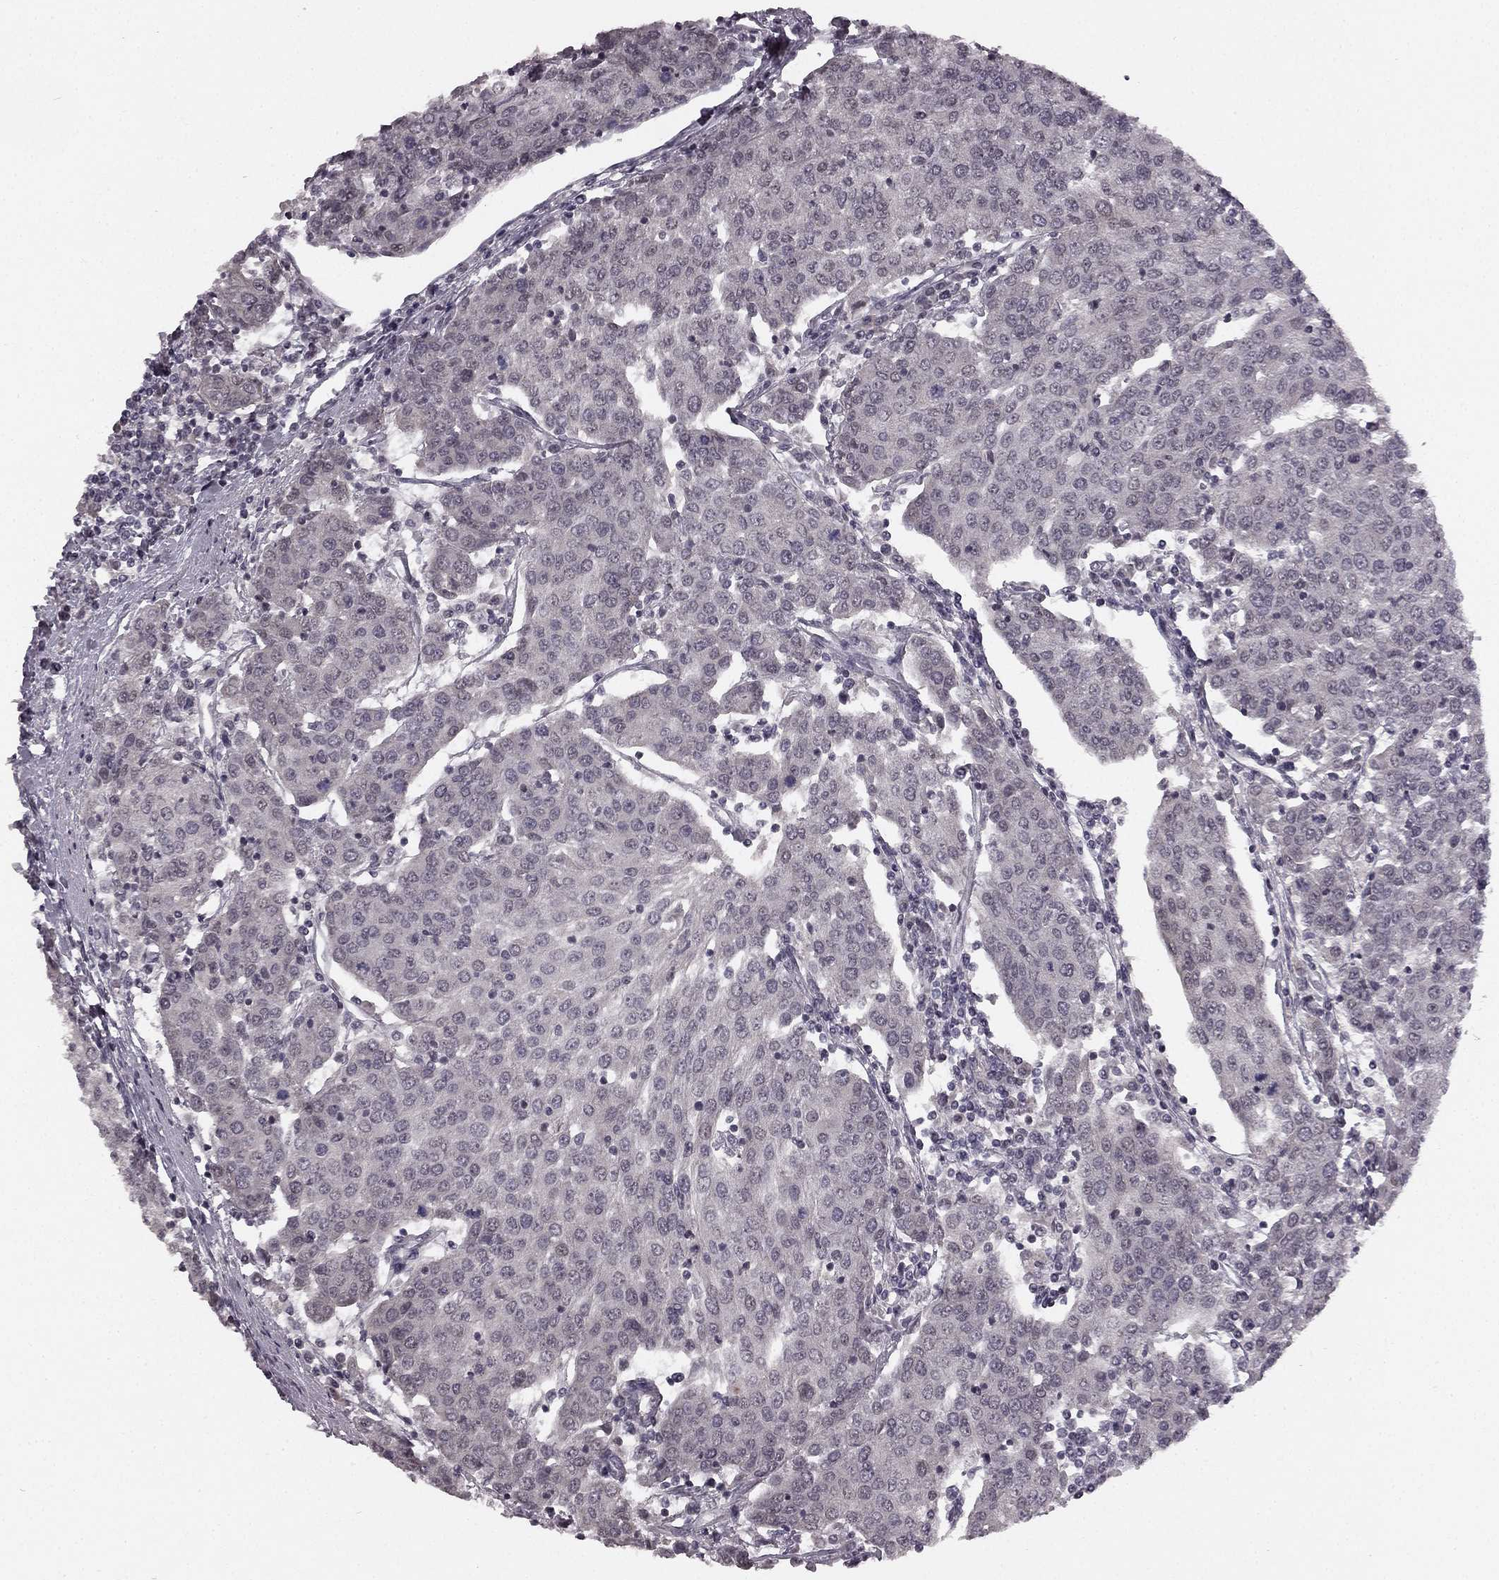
{"staining": {"intensity": "negative", "quantity": "none", "location": "none"}, "tissue": "urothelial cancer", "cell_type": "Tumor cells", "image_type": "cancer", "snomed": [{"axis": "morphology", "description": "Urothelial carcinoma, High grade"}, {"axis": "topography", "description": "Urinary bladder"}], "caption": "Immunohistochemistry of urothelial carcinoma (high-grade) demonstrates no positivity in tumor cells.", "gene": "HCN4", "patient": {"sex": "female", "age": 85}}